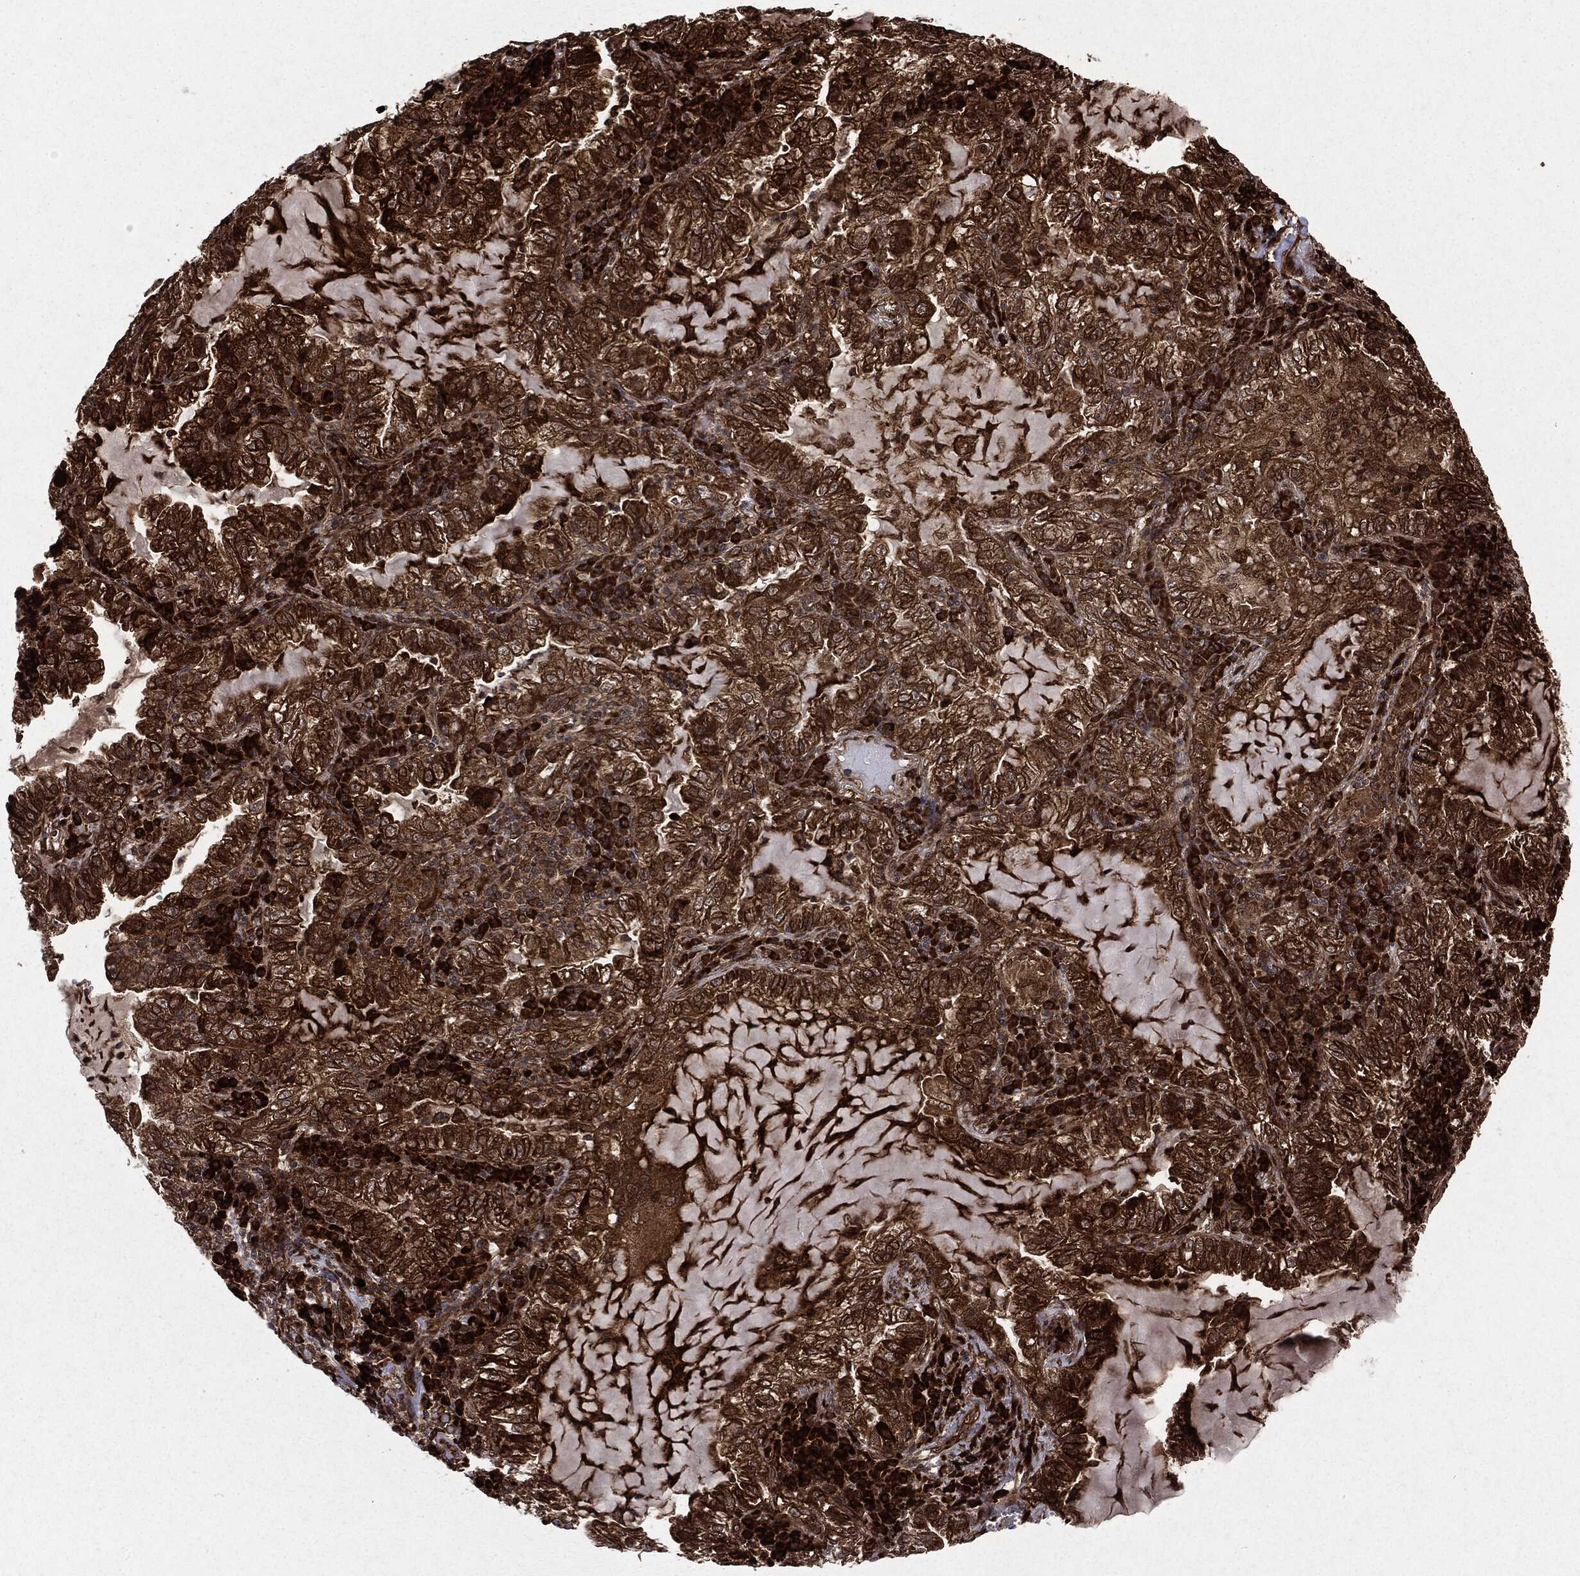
{"staining": {"intensity": "strong", "quantity": ">75%", "location": "cytoplasmic/membranous"}, "tissue": "lung cancer", "cell_type": "Tumor cells", "image_type": "cancer", "snomed": [{"axis": "morphology", "description": "Adenocarcinoma, NOS"}, {"axis": "topography", "description": "Lung"}], "caption": "Lung adenocarcinoma stained with DAB (3,3'-diaminobenzidine) immunohistochemistry (IHC) reveals high levels of strong cytoplasmic/membranous staining in approximately >75% of tumor cells.", "gene": "OTUB1", "patient": {"sex": "female", "age": 73}}